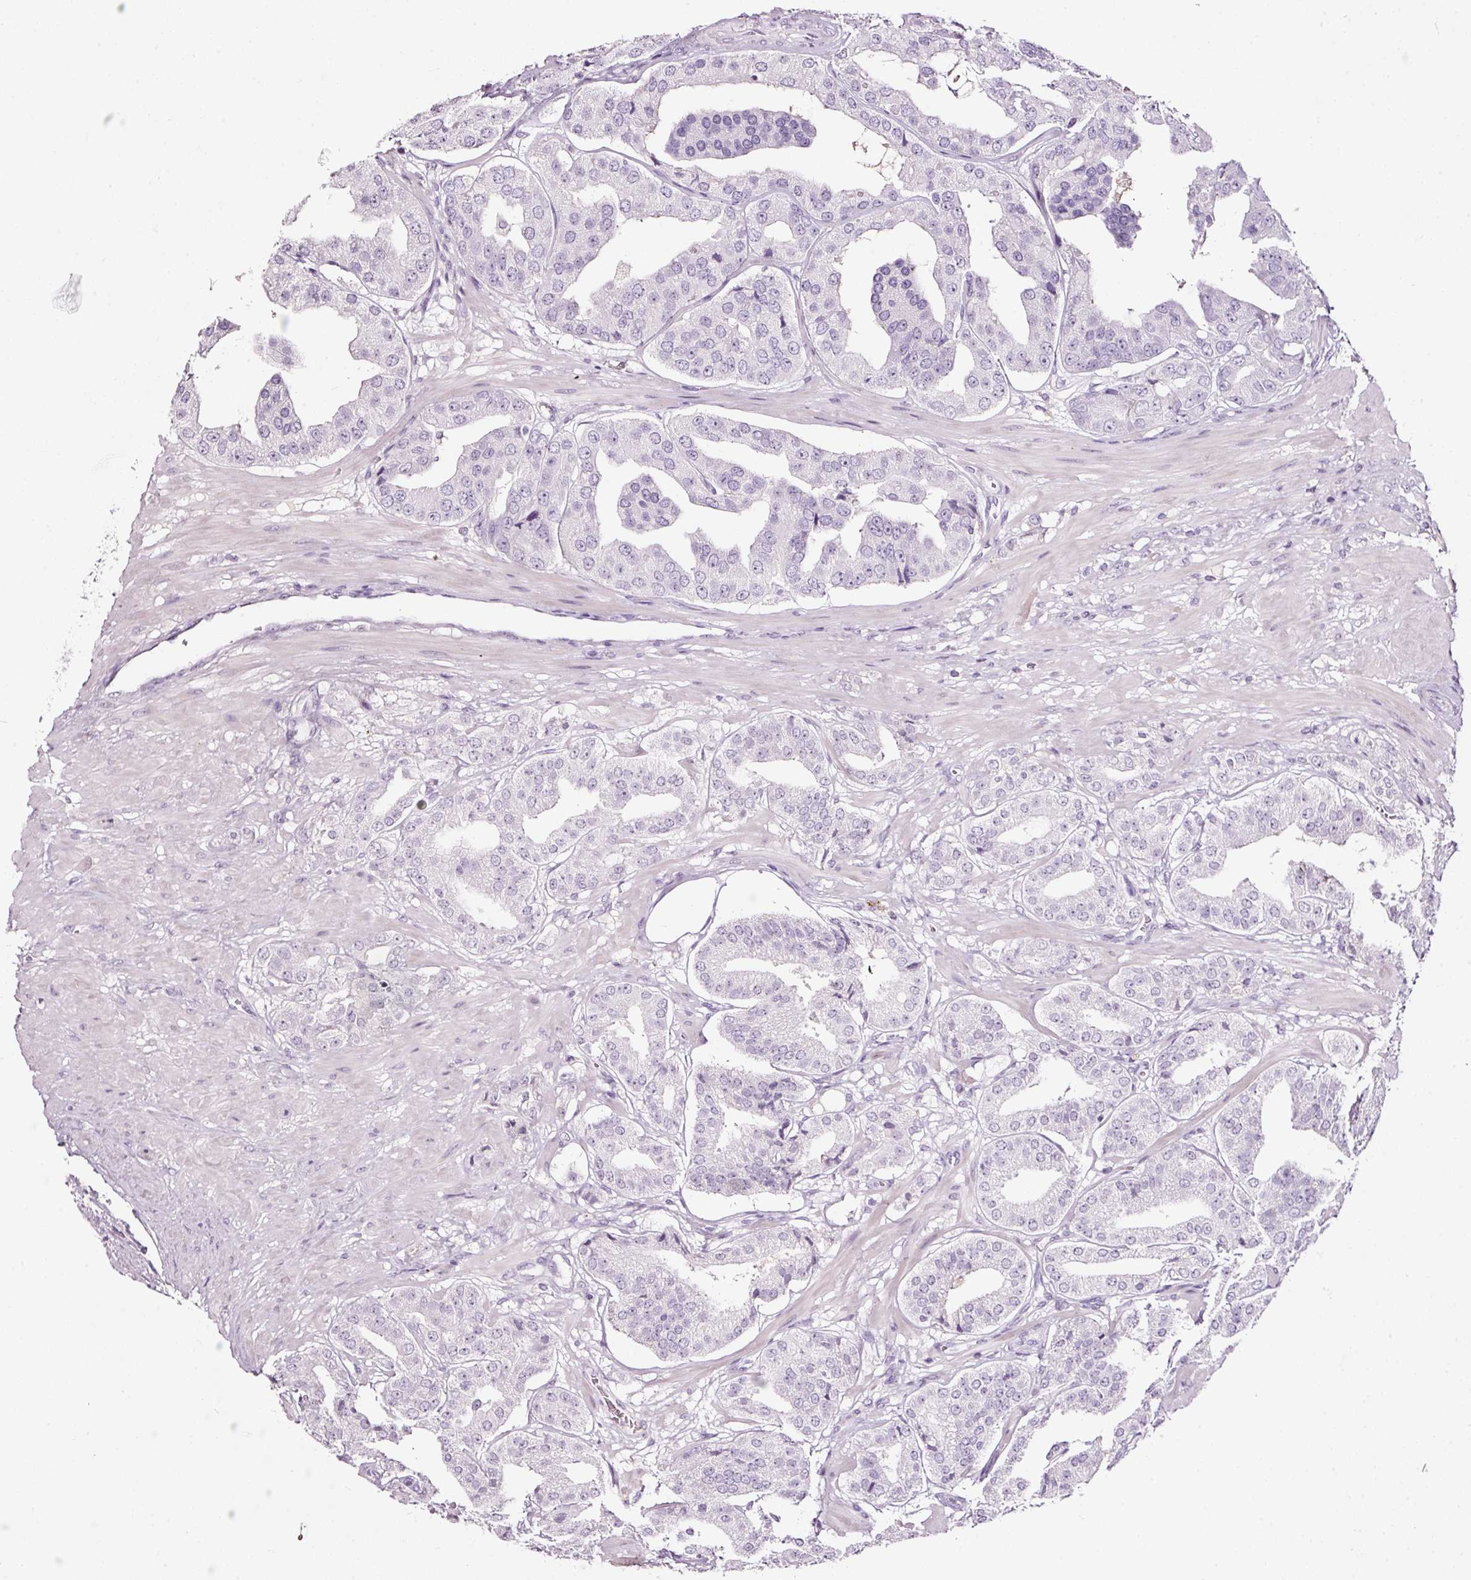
{"staining": {"intensity": "negative", "quantity": "none", "location": "none"}, "tissue": "prostate cancer", "cell_type": "Tumor cells", "image_type": "cancer", "snomed": [{"axis": "morphology", "description": "Adenocarcinoma, High grade"}, {"axis": "topography", "description": "Prostate"}], "caption": "DAB (3,3'-diaminobenzidine) immunohistochemical staining of human high-grade adenocarcinoma (prostate) displays no significant positivity in tumor cells. (DAB (3,3'-diaminobenzidine) immunohistochemistry, high magnification).", "gene": "LAMP3", "patient": {"sex": "male", "age": 63}}